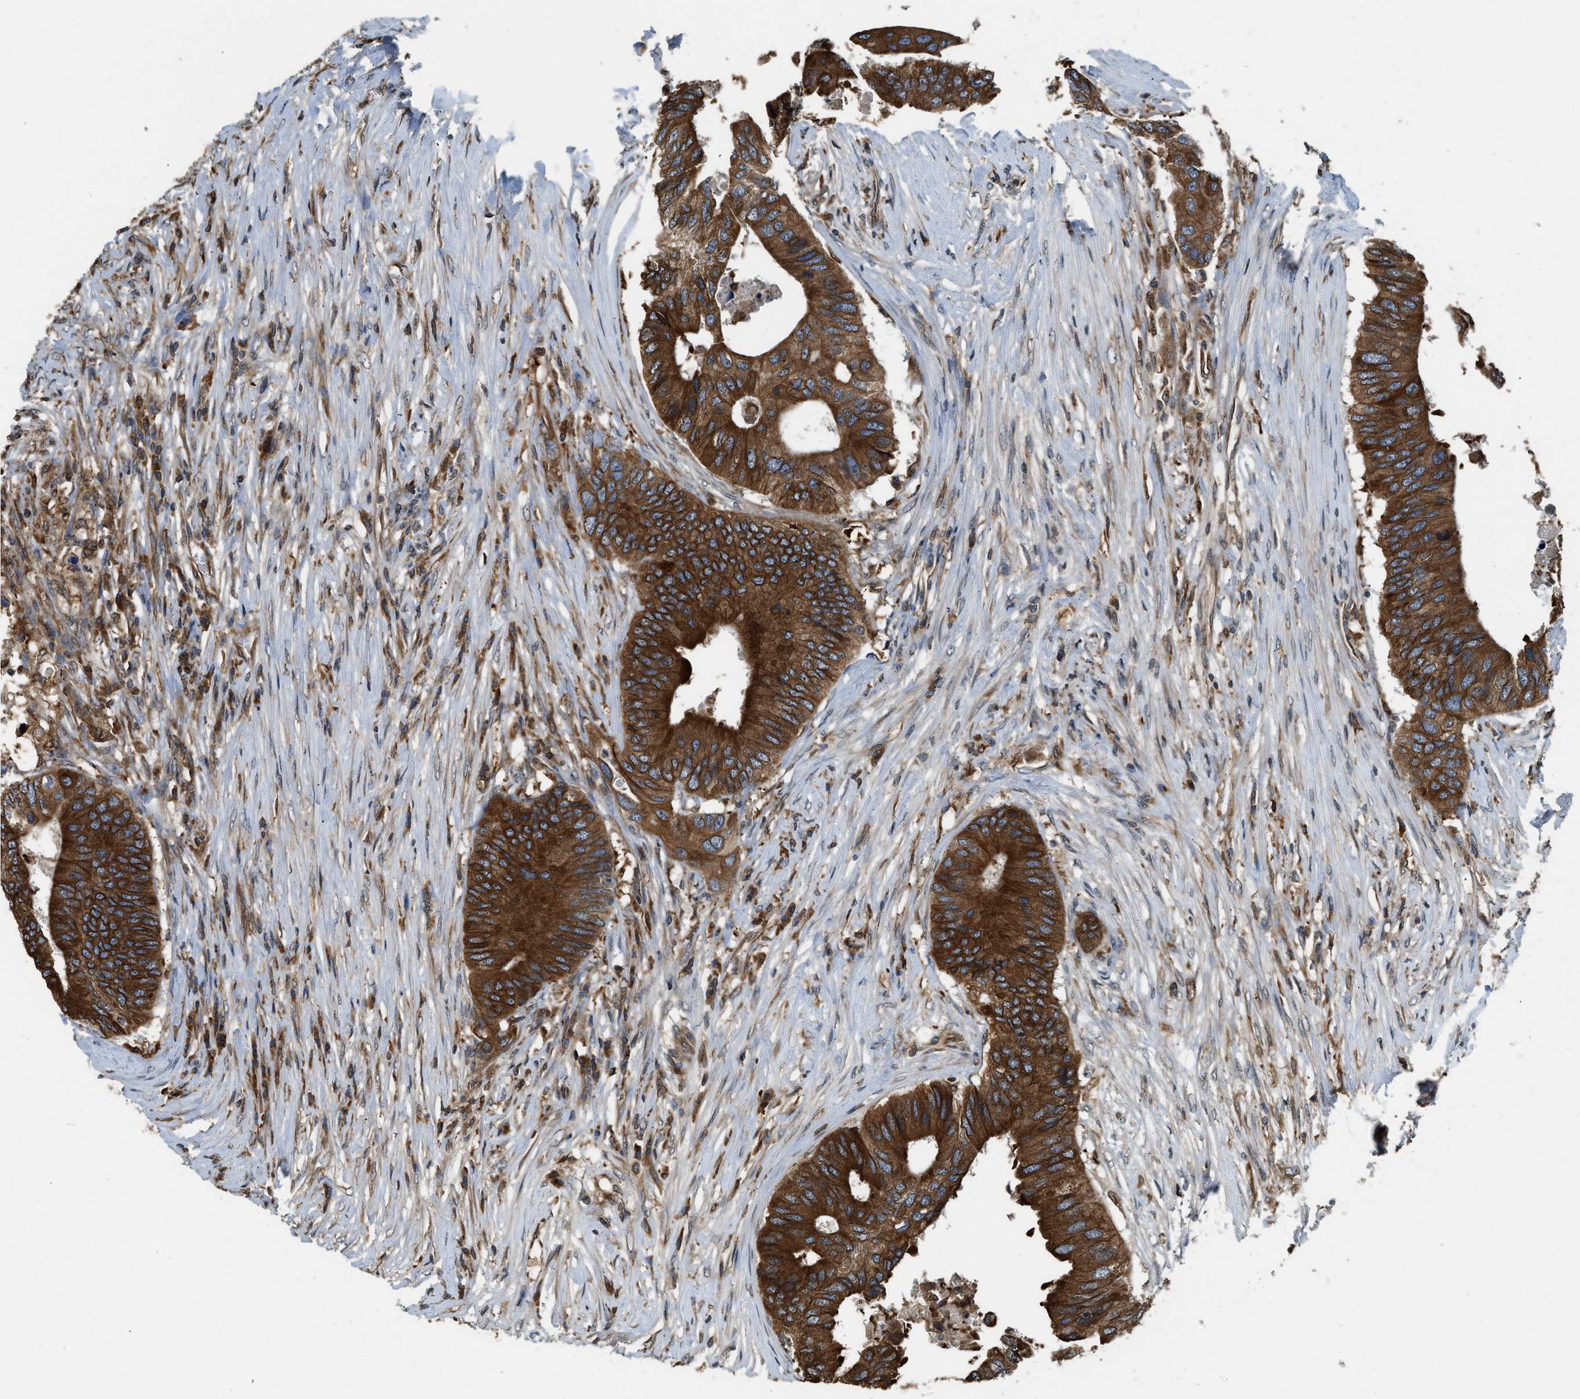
{"staining": {"intensity": "strong", "quantity": ">75%", "location": "cytoplasmic/membranous"}, "tissue": "colorectal cancer", "cell_type": "Tumor cells", "image_type": "cancer", "snomed": [{"axis": "morphology", "description": "Adenocarcinoma, NOS"}, {"axis": "topography", "description": "Colon"}], "caption": "Brown immunohistochemical staining in colorectal cancer exhibits strong cytoplasmic/membranous staining in about >75% of tumor cells.", "gene": "BCAP31", "patient": {"sex": "male", "age": 71}}